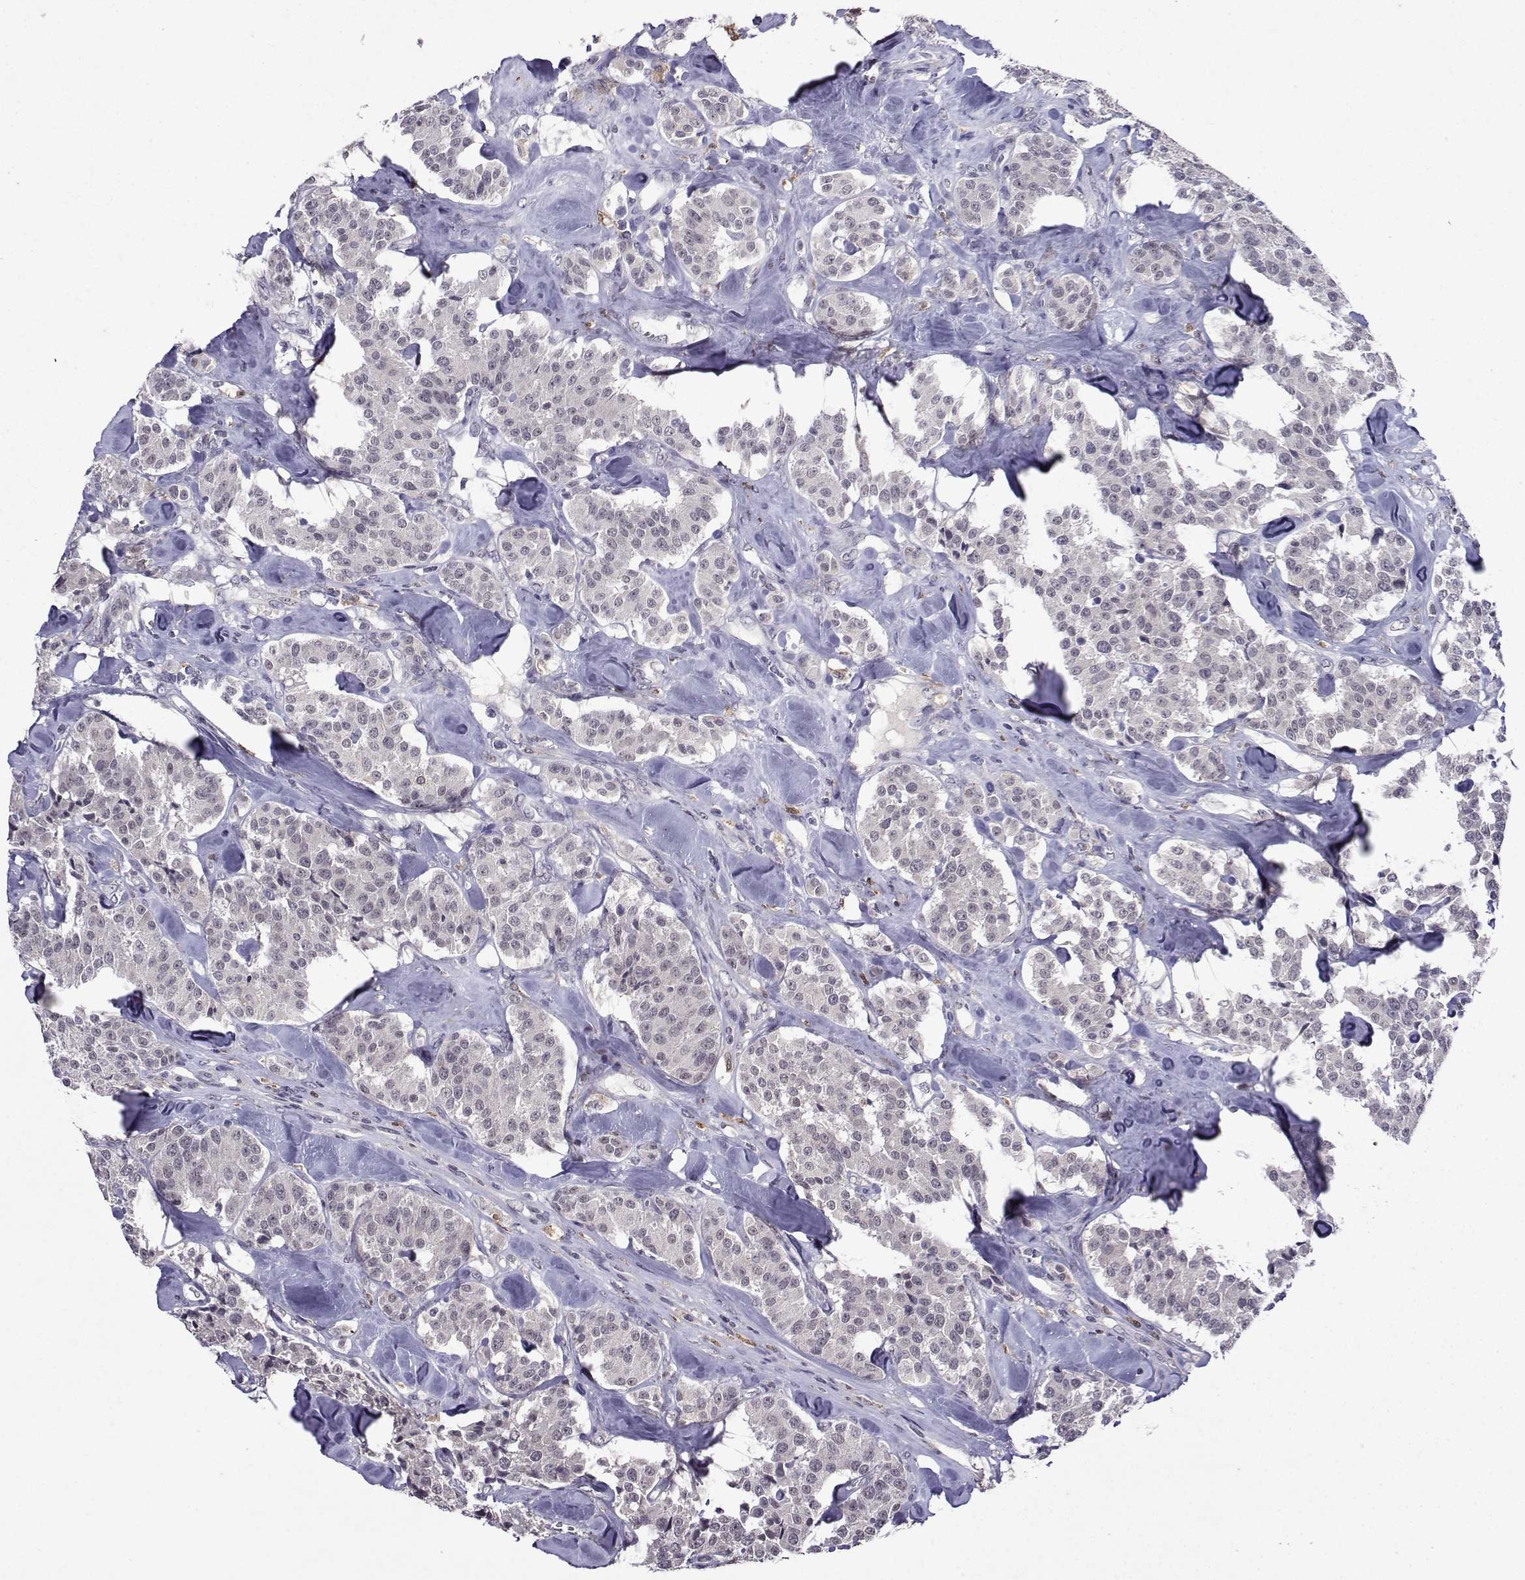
{"staining": {"intensity": "negative", "quantity": "none", "location": "none"}, "tissue": "carcinoid", "cell_type": "Tumor cells", "image_type": "cancer", "snomed": [{"axis": "morphology", "description": "Carcinoid, malignant, NOS"}, {"axis": "topography", "description": "Pancreas"}], "caption": "Carcinoid was stained to show a protein in brown. There is no significant positivity in tumor cells.", "gene": "CCL28", "patient": {"sex": "male", "age": 41}}